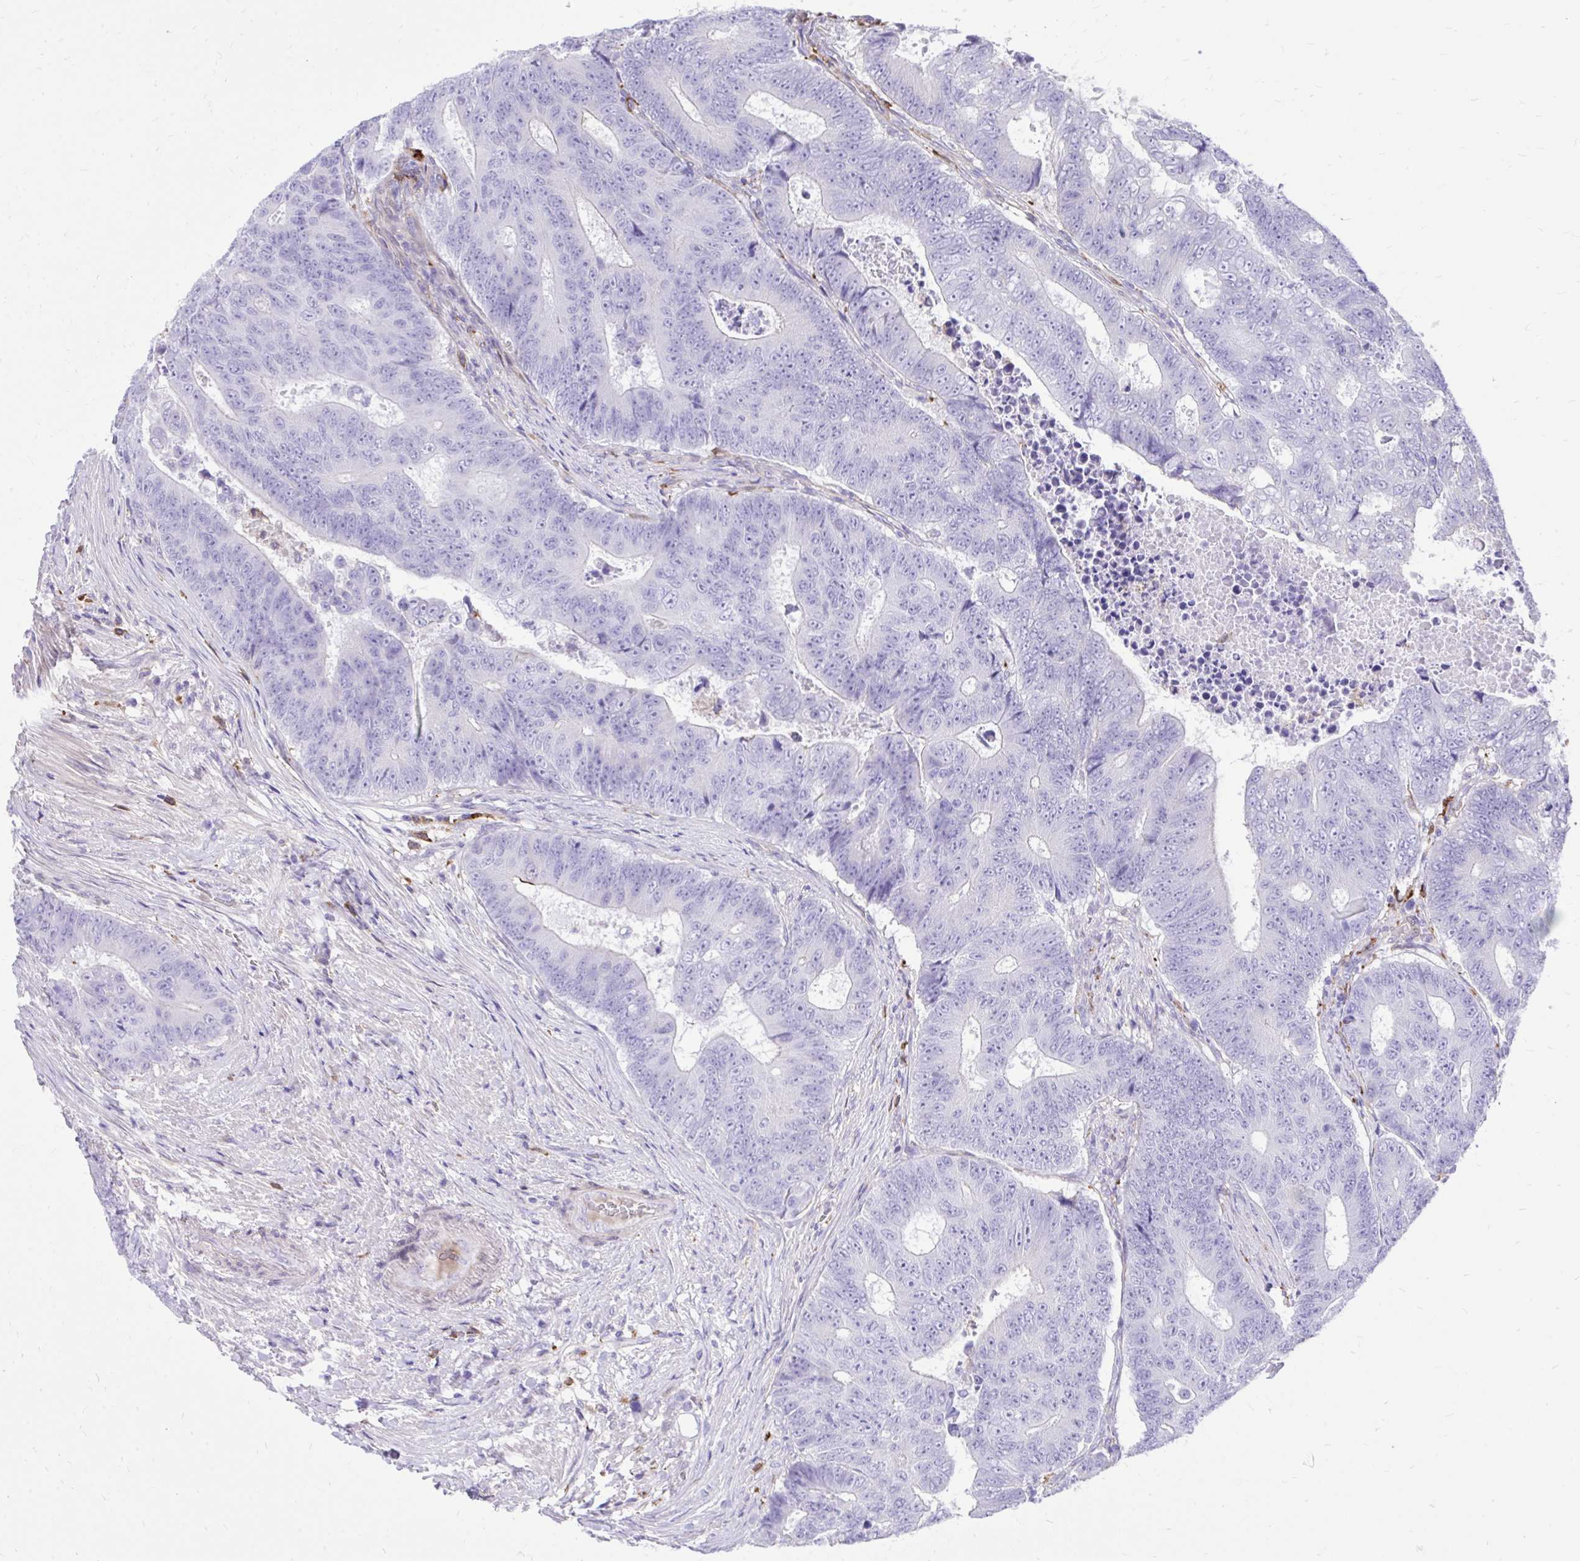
{"staining": {"intensity": "negative", "quantity": "none", "location": "none"}, "tissue": "colorectal cancer", "cell_type": "Tumor cells", "image_type": "cancer", "snomed": [{"axis": "morphology", "description": "Adenocarcinoma, NOS"}, {"axis": "topography", "description": "Colon"}], "caption": "IHC of human colorectal cancer reveals no positivity in tumor cells.", "gene": "TLR7", "patient": {"sex": "female", "age": 48}}